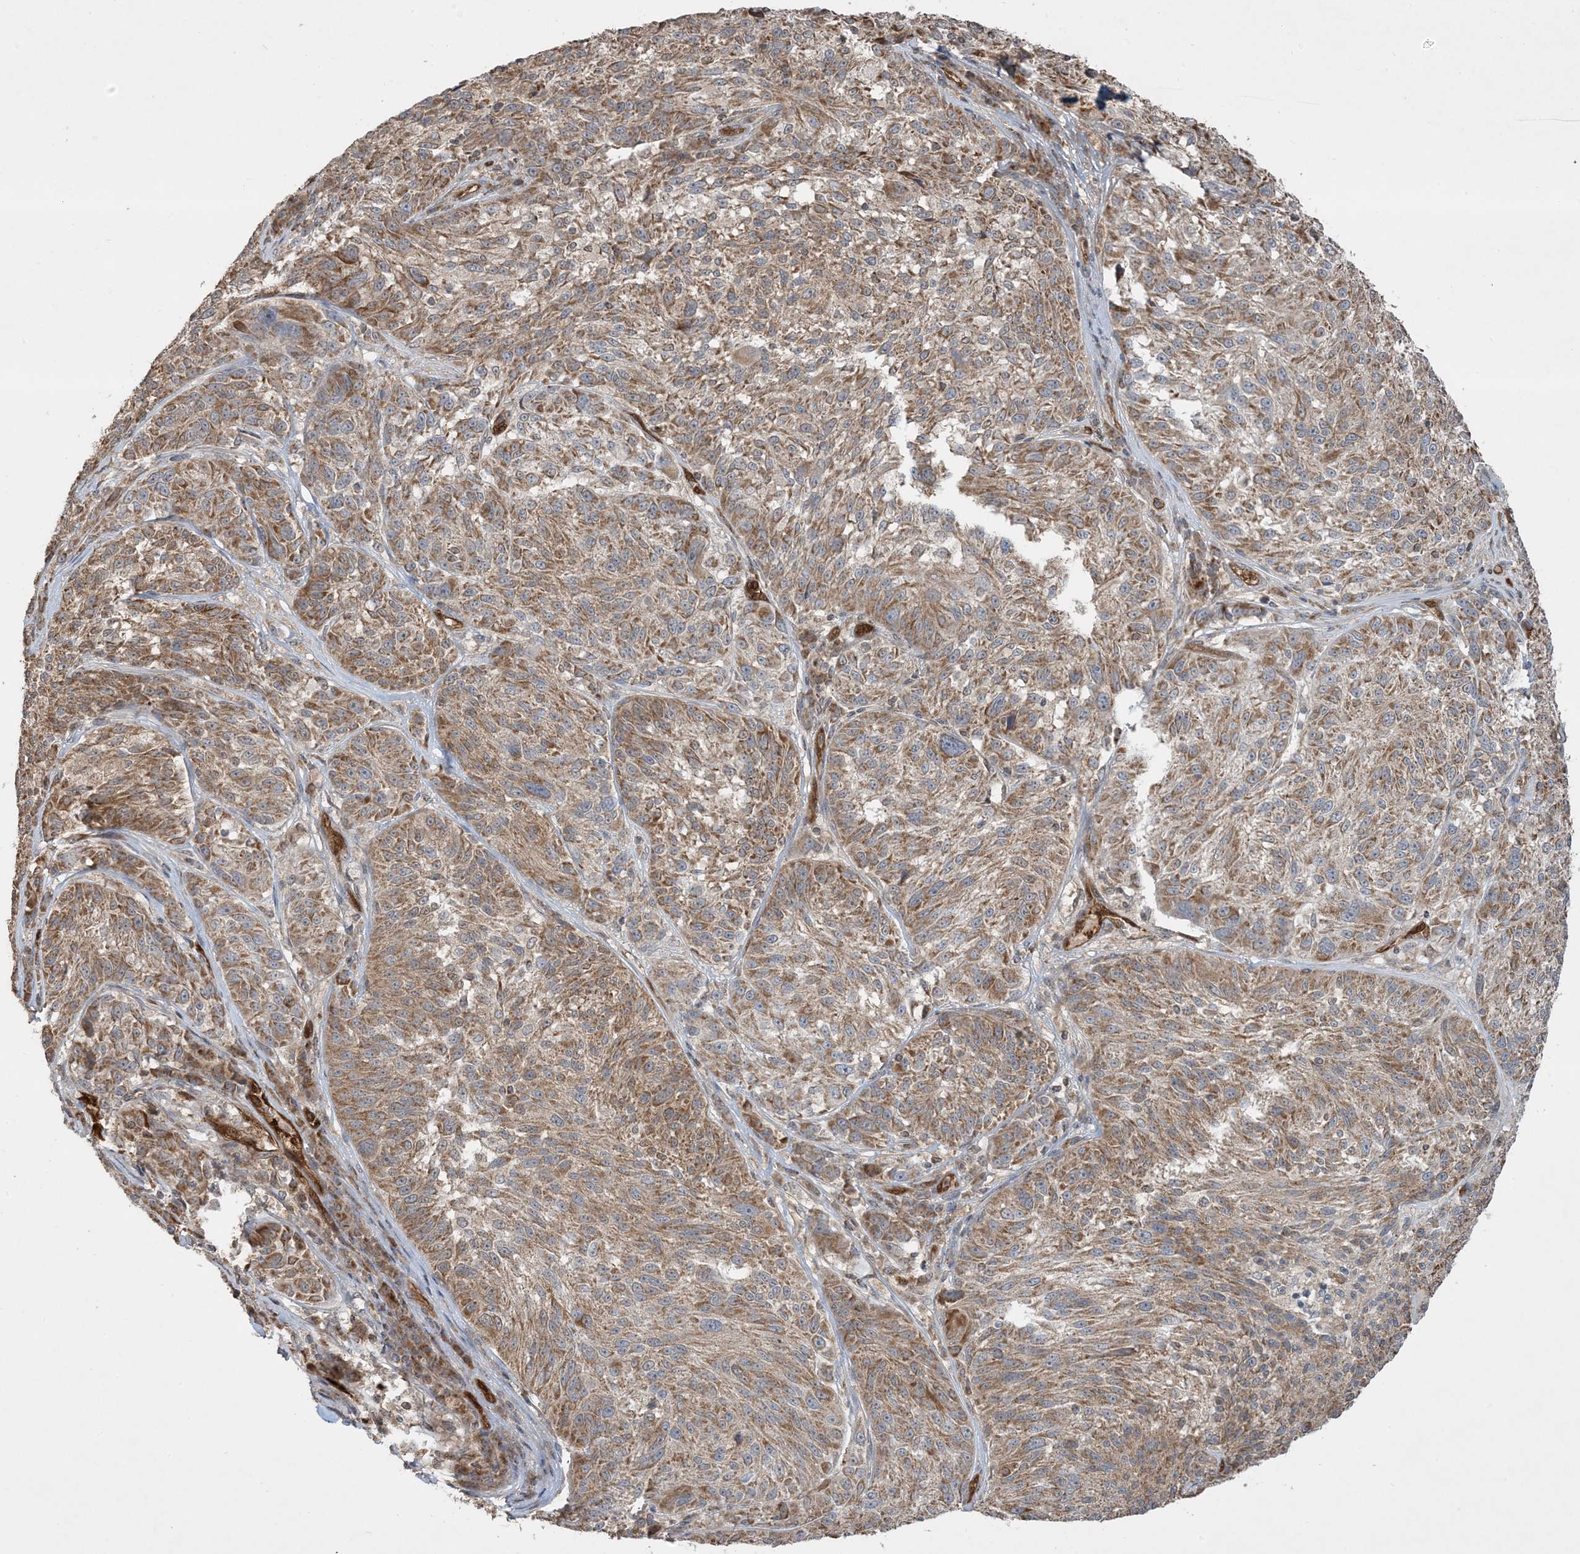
{"staining": {"intensity": "moderate", "quantity": ">75%", "location": "cytoplasmic/membranous"}, "tissue": "melanoma", "cell_type": "Tumor cells", "image_type": "cancer", "snomed": [{"axis": "morphology", "description": "Malignant melanoma, NOS"}, {"axis": "topography", "description": "Skin"}], "caption": "Immunohistochemical staining of human melanoma displays medium levels of moderate cytoplasmic/membranous staining in approximately >75% of tumor cells.", "gene": "PPM1F", "patient": {"sex": "male", "age": 53}}